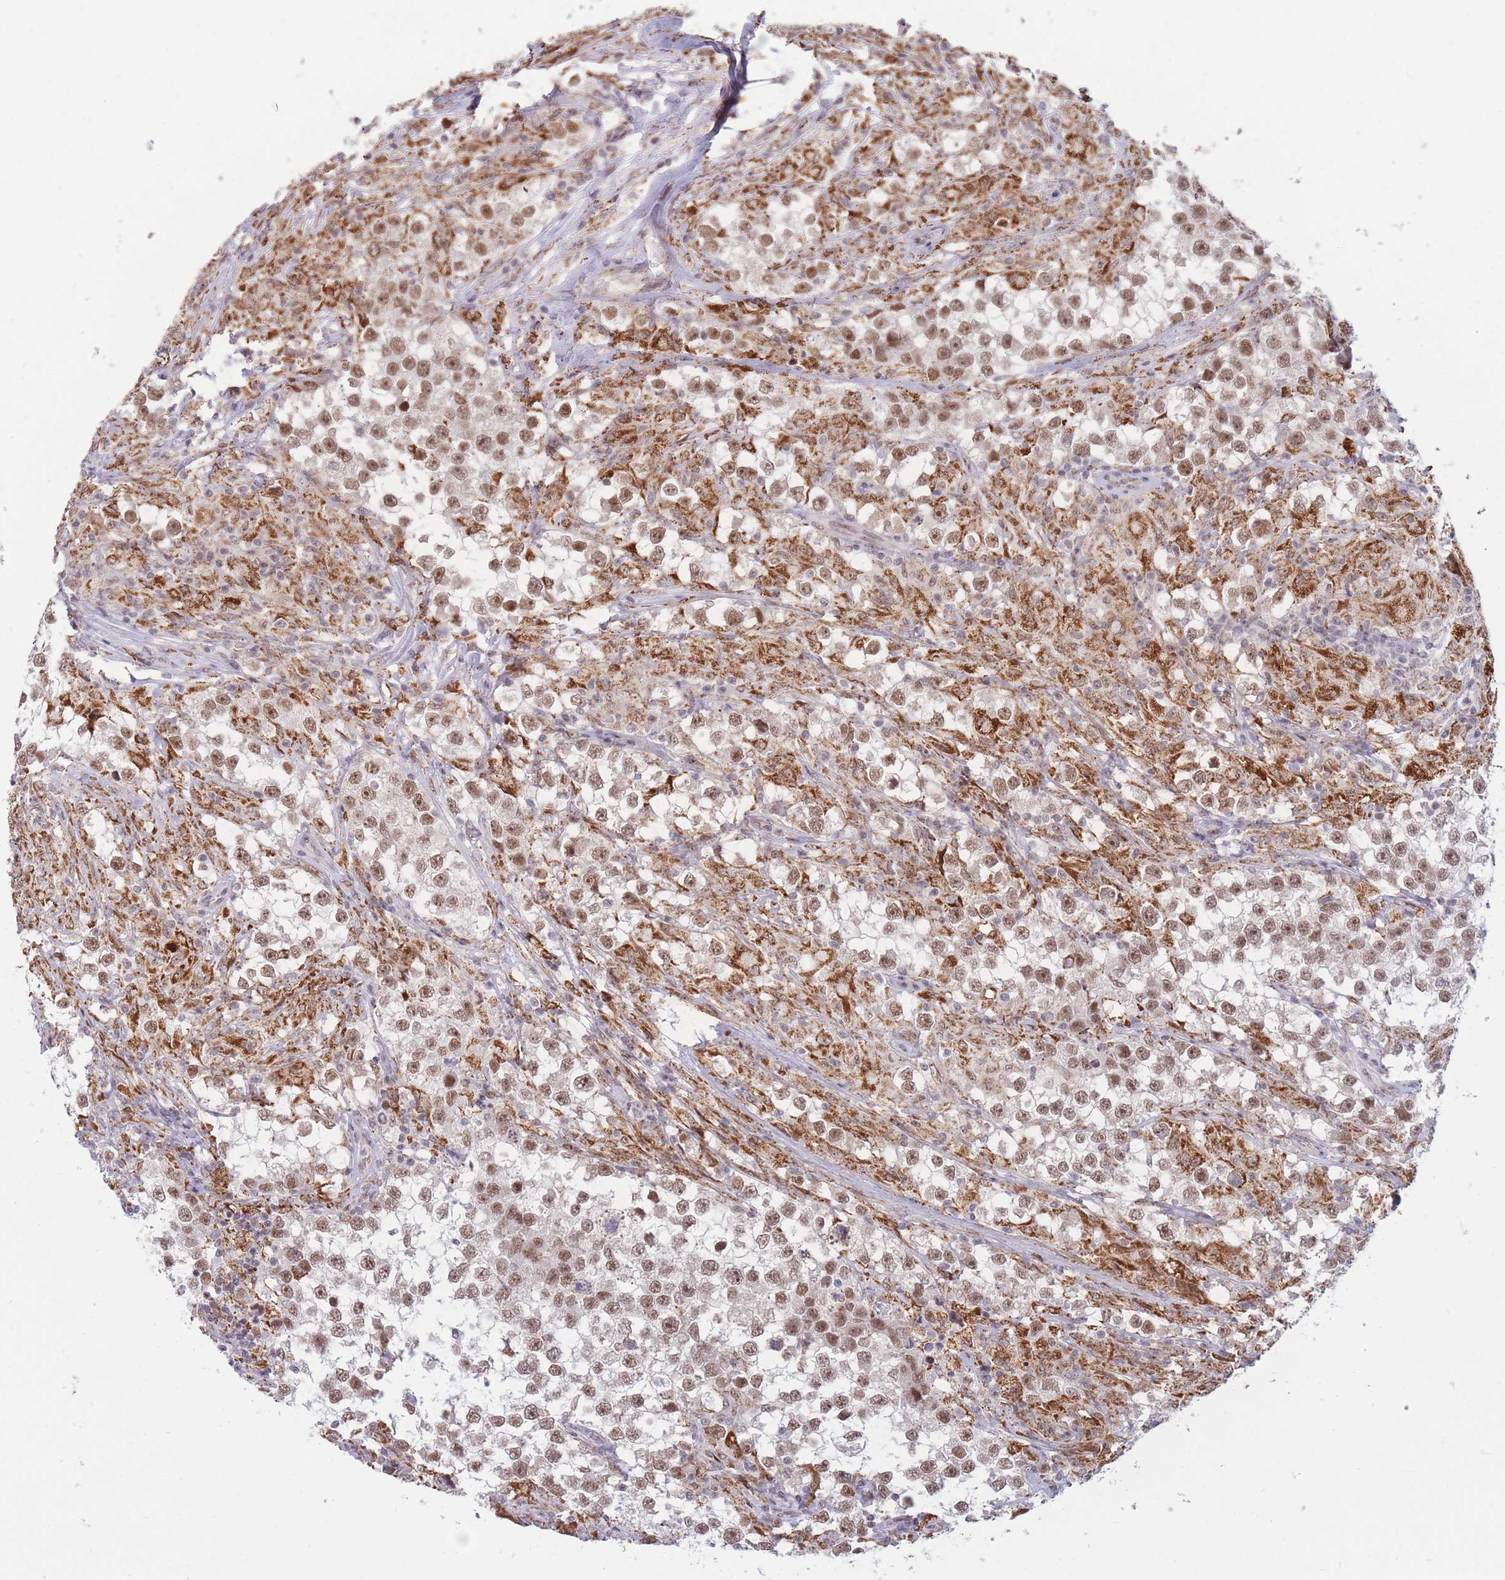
{"staining": {"intensity": "moderate", "quantity": ">75%", "location": "nuclear"}, "tissue": "testis cancer", "cell_type": "Tumor cells", "image_type": "cancer", "snomed": [{"axis": "morphology", "description": "Seminoma, NOS"}, {"axis": "topography", "description": "Testis"}], "caption": "Immunohistochemistry (IHC) photomicrograph of neoplastic tissue: human seminoma (testis) stained using IHC demonstrates medium levels of moderate protein expression localized specifically in the nuclear of tumor cells, appearing as a nuclear brown color.", "gene": "TARBP2", "patient": {"sex": "male", "age": 46}}